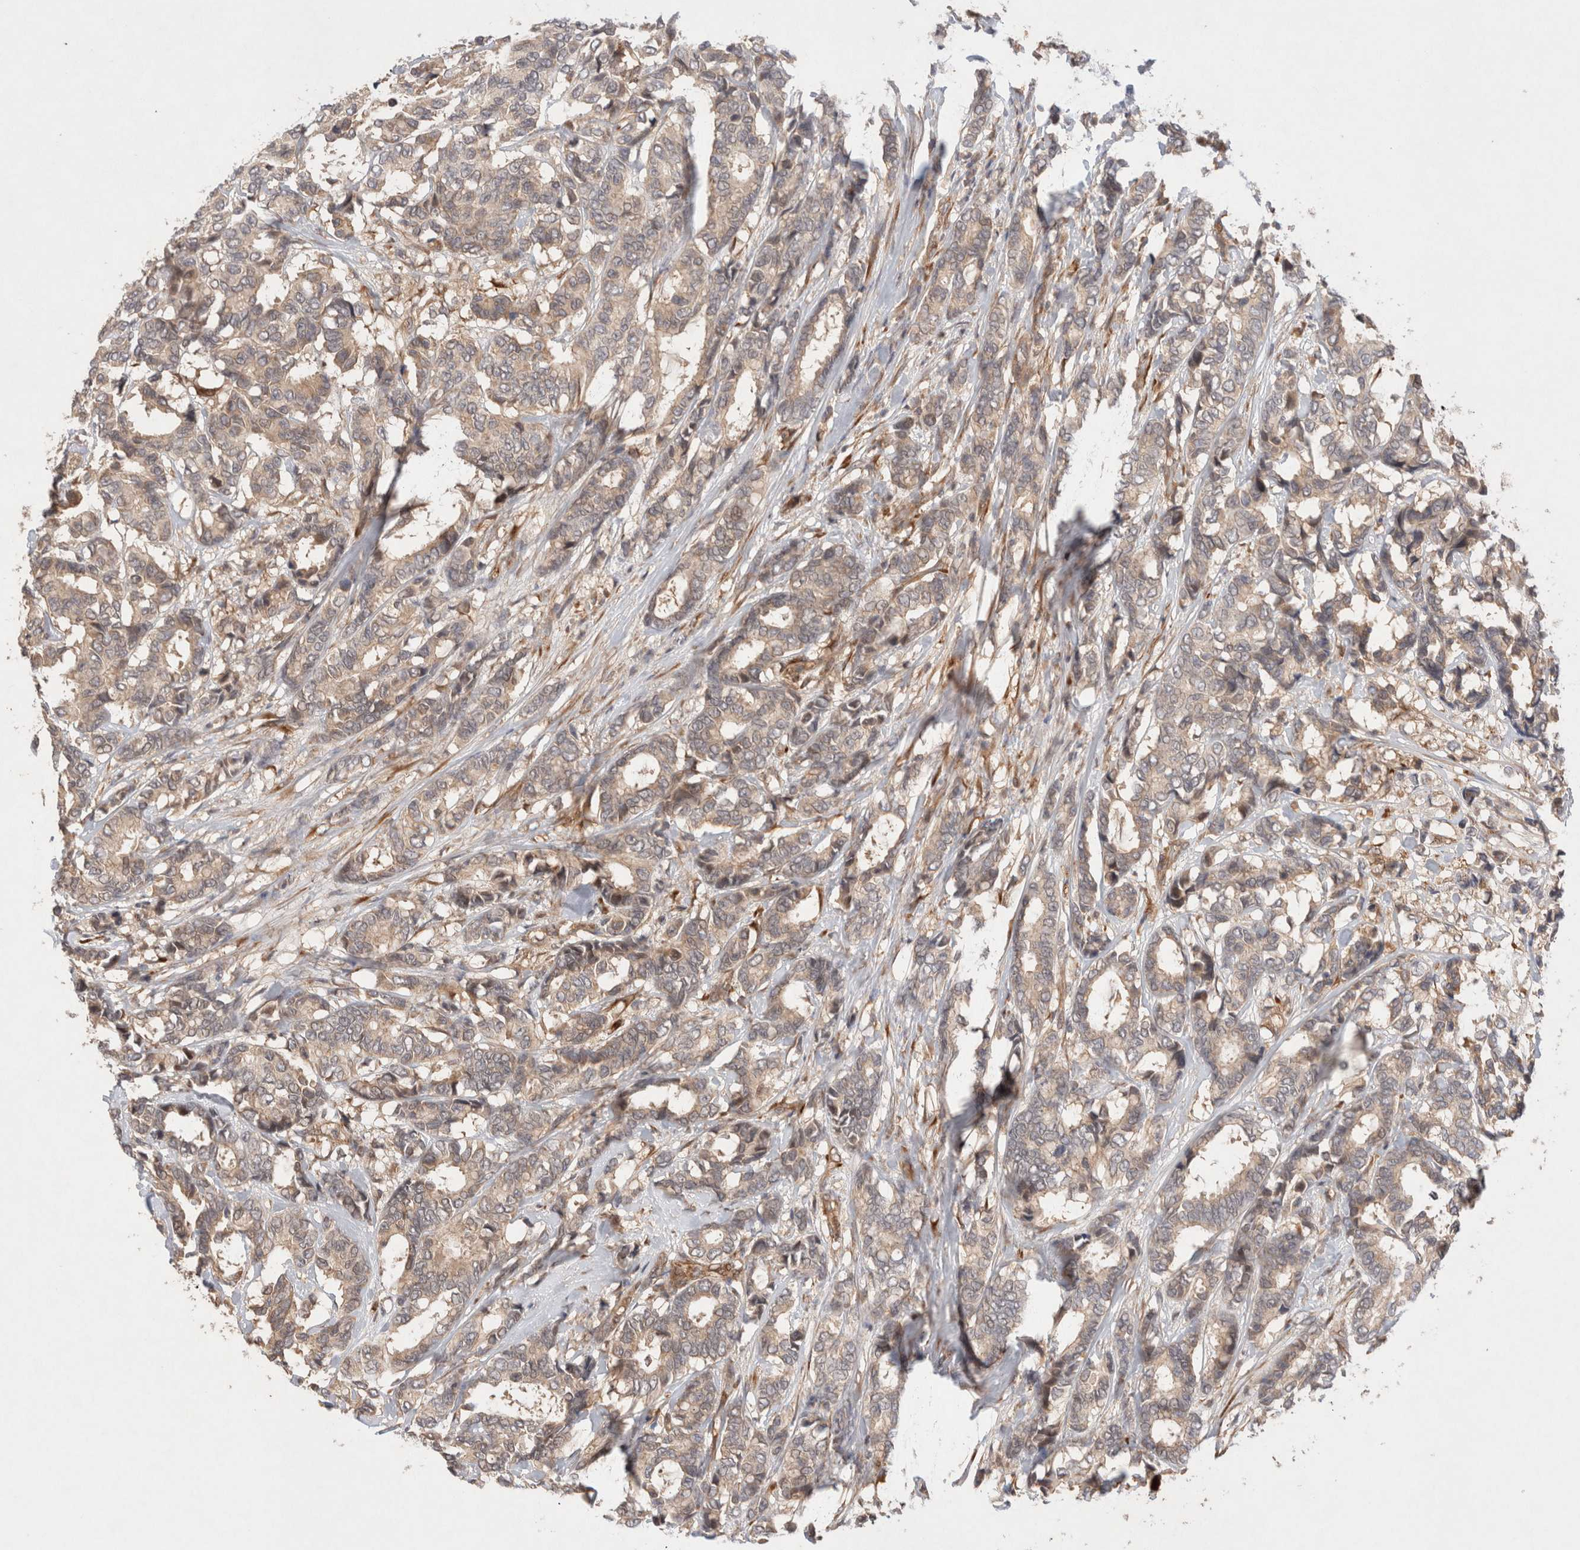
{"staining": {"intensity": "moderate", "quantity": ">75%", "location": "cytoplasmic/membranous"}, "tissue": "breast cancer", "cell_type": "Tumor cells", "image_type": "cancer", "snomed": [{"axis": "morphology", "description": "Duct carcinoma"}, {"axis": "topography", "description": "Breast"}], "caption": "Breast cancer stained for a protein (brown) shows moderate cytoplasmic/membranous positive expression in about >75% of tumor cells.", "gene": "KLHL20", "patient": {"sex": "female", "age": 87}}